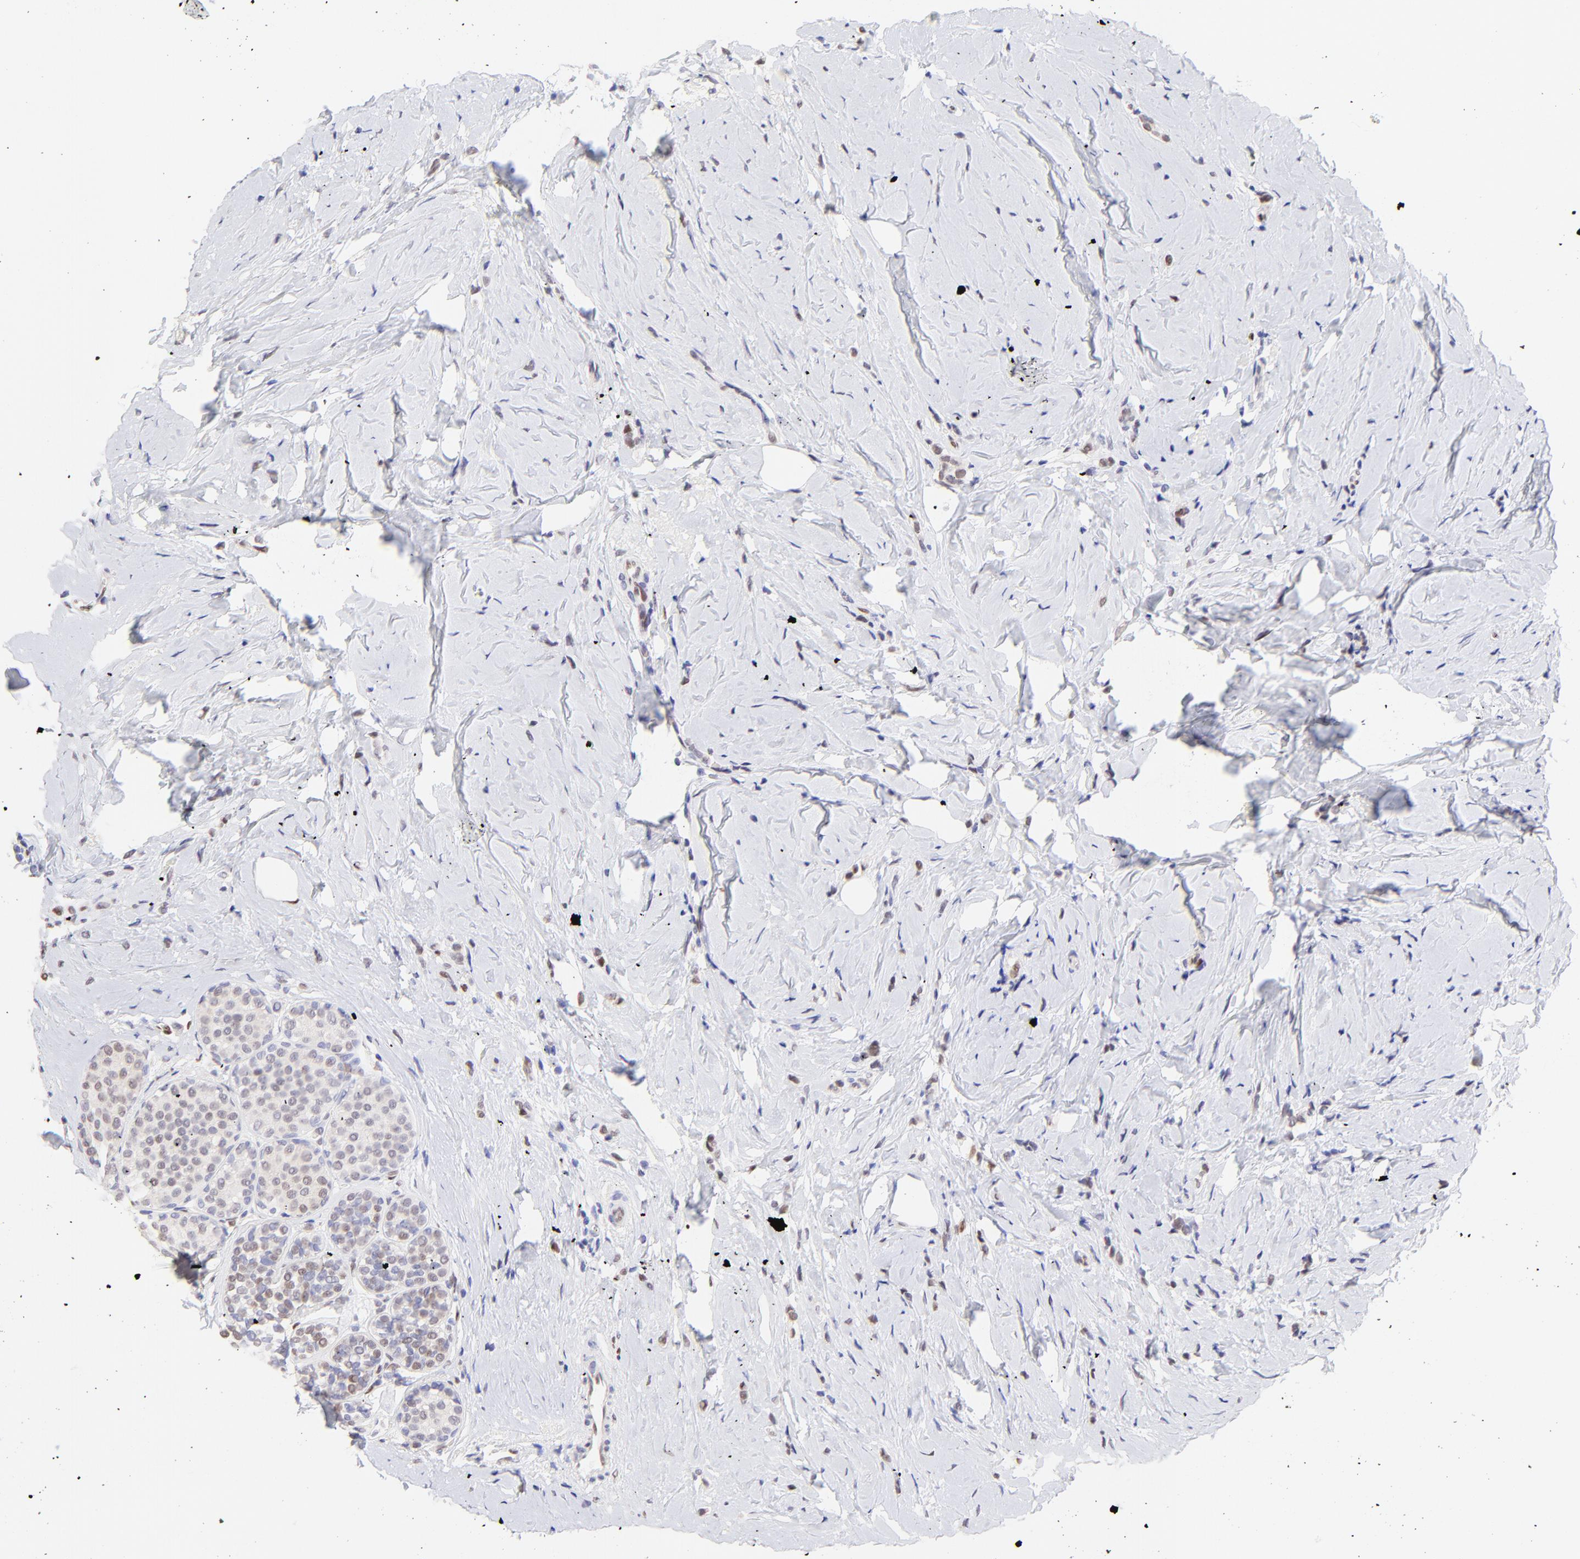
{"staining": {"intensity": "weak", "quantity": "<25%", "location": "nuclear"}, "tissue": "breast cancer", "cell_type": "Tumor cells", "image_type": "cancer", "snomed": [{"axis": "morphology", "description": "Lobular carcinoma"}, {"axis": "topography", "description": "Breast"}], "caption": "IHC of human breast cancer reveals no positivity in tumor cells.", "gene": "KLF4", "patient": {"sex": "female", "age": 64}}